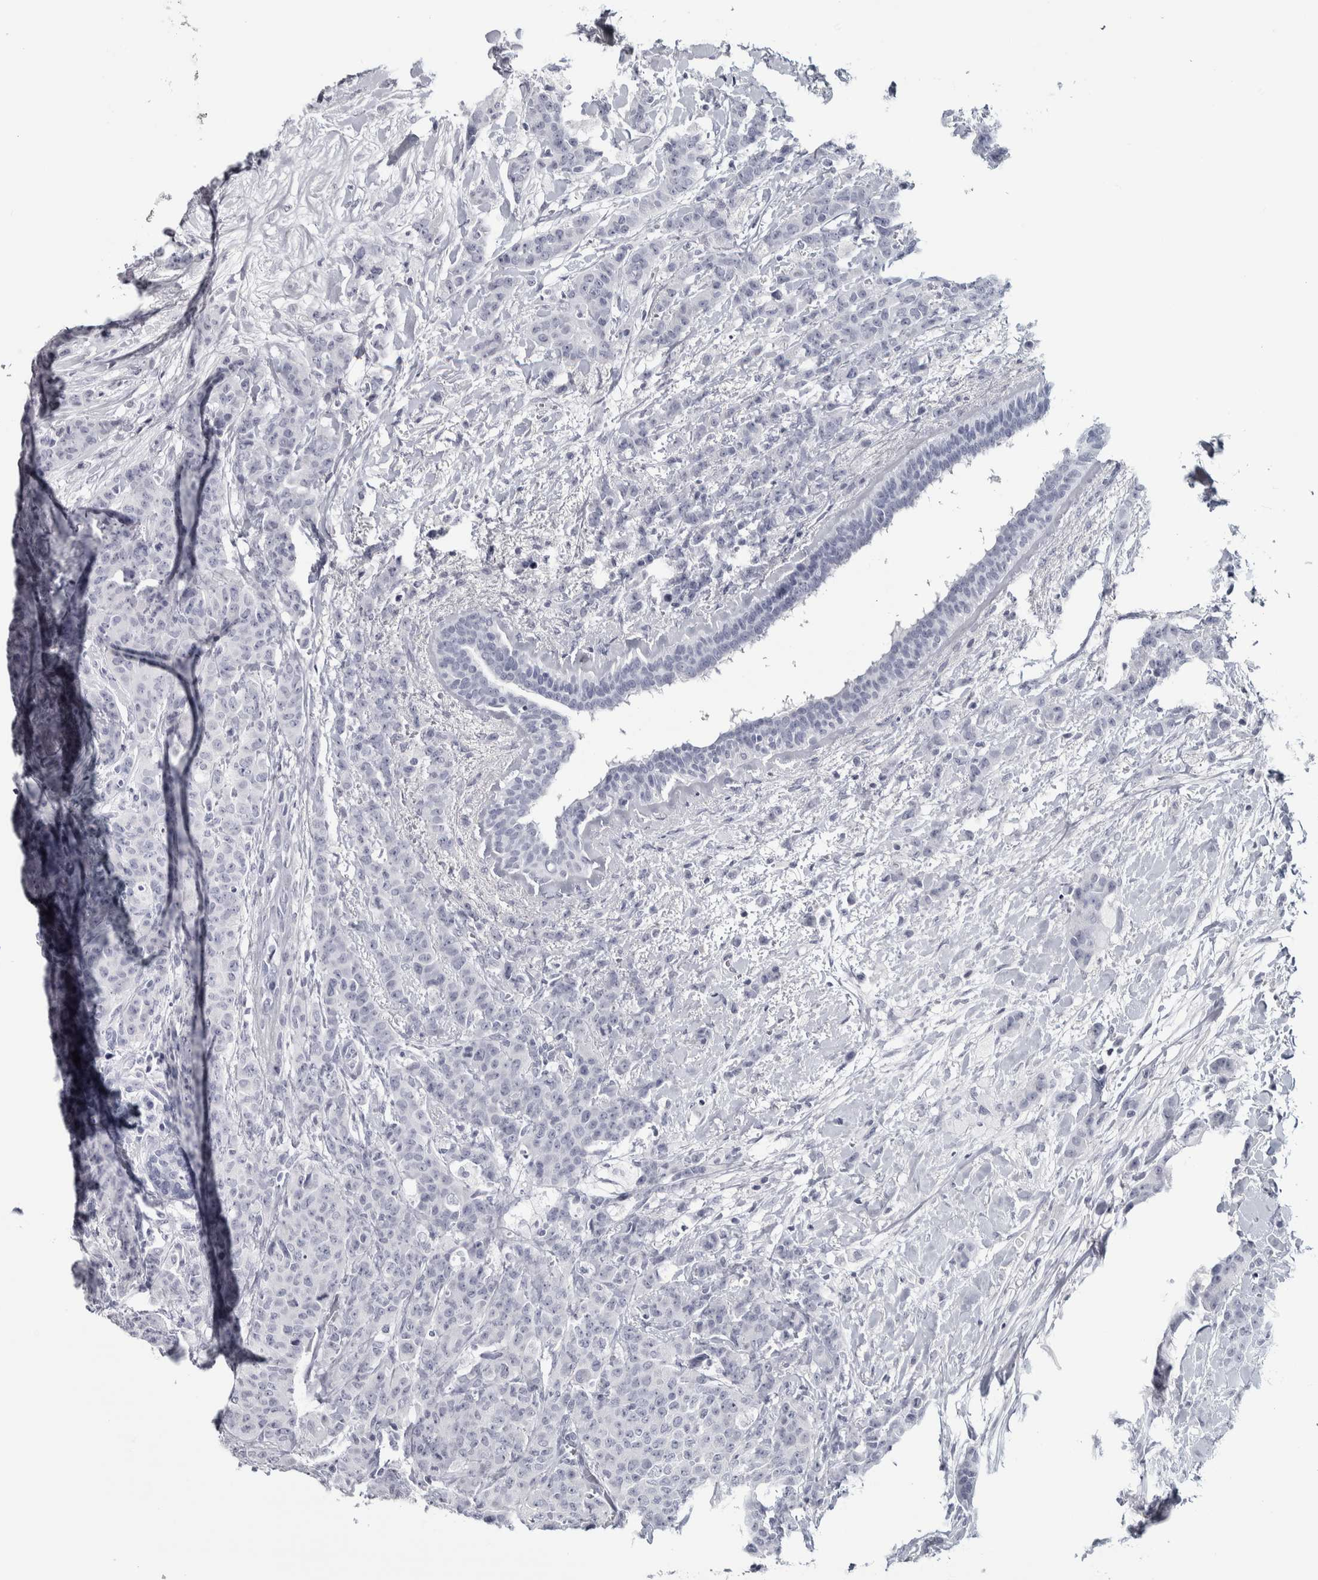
{"staining": {"intensity": "negative", "quantity": "none", "location": "none"}, "tissue": "breast cancer", "cell_type": "Tumor cells", "image_type": "cancer", "snomed": [{"axis": "morphology", "description": "Normal tissue, NOS"}, {"axis": "morphology", "description": "Duct carcinoma"}, {"axis": "topography", "description": "Breast"}], "caption": "Immunohistochemistry of breast cancer reveals no expression in tumor cells. Brightfield microscopy of immunohistochemistry (IHC) stained with DAB (brown) and hematoxylin (blue), captured at high magnification.", "gene": "NECAB1", "patient": {"sex": "female", "age": 40}}